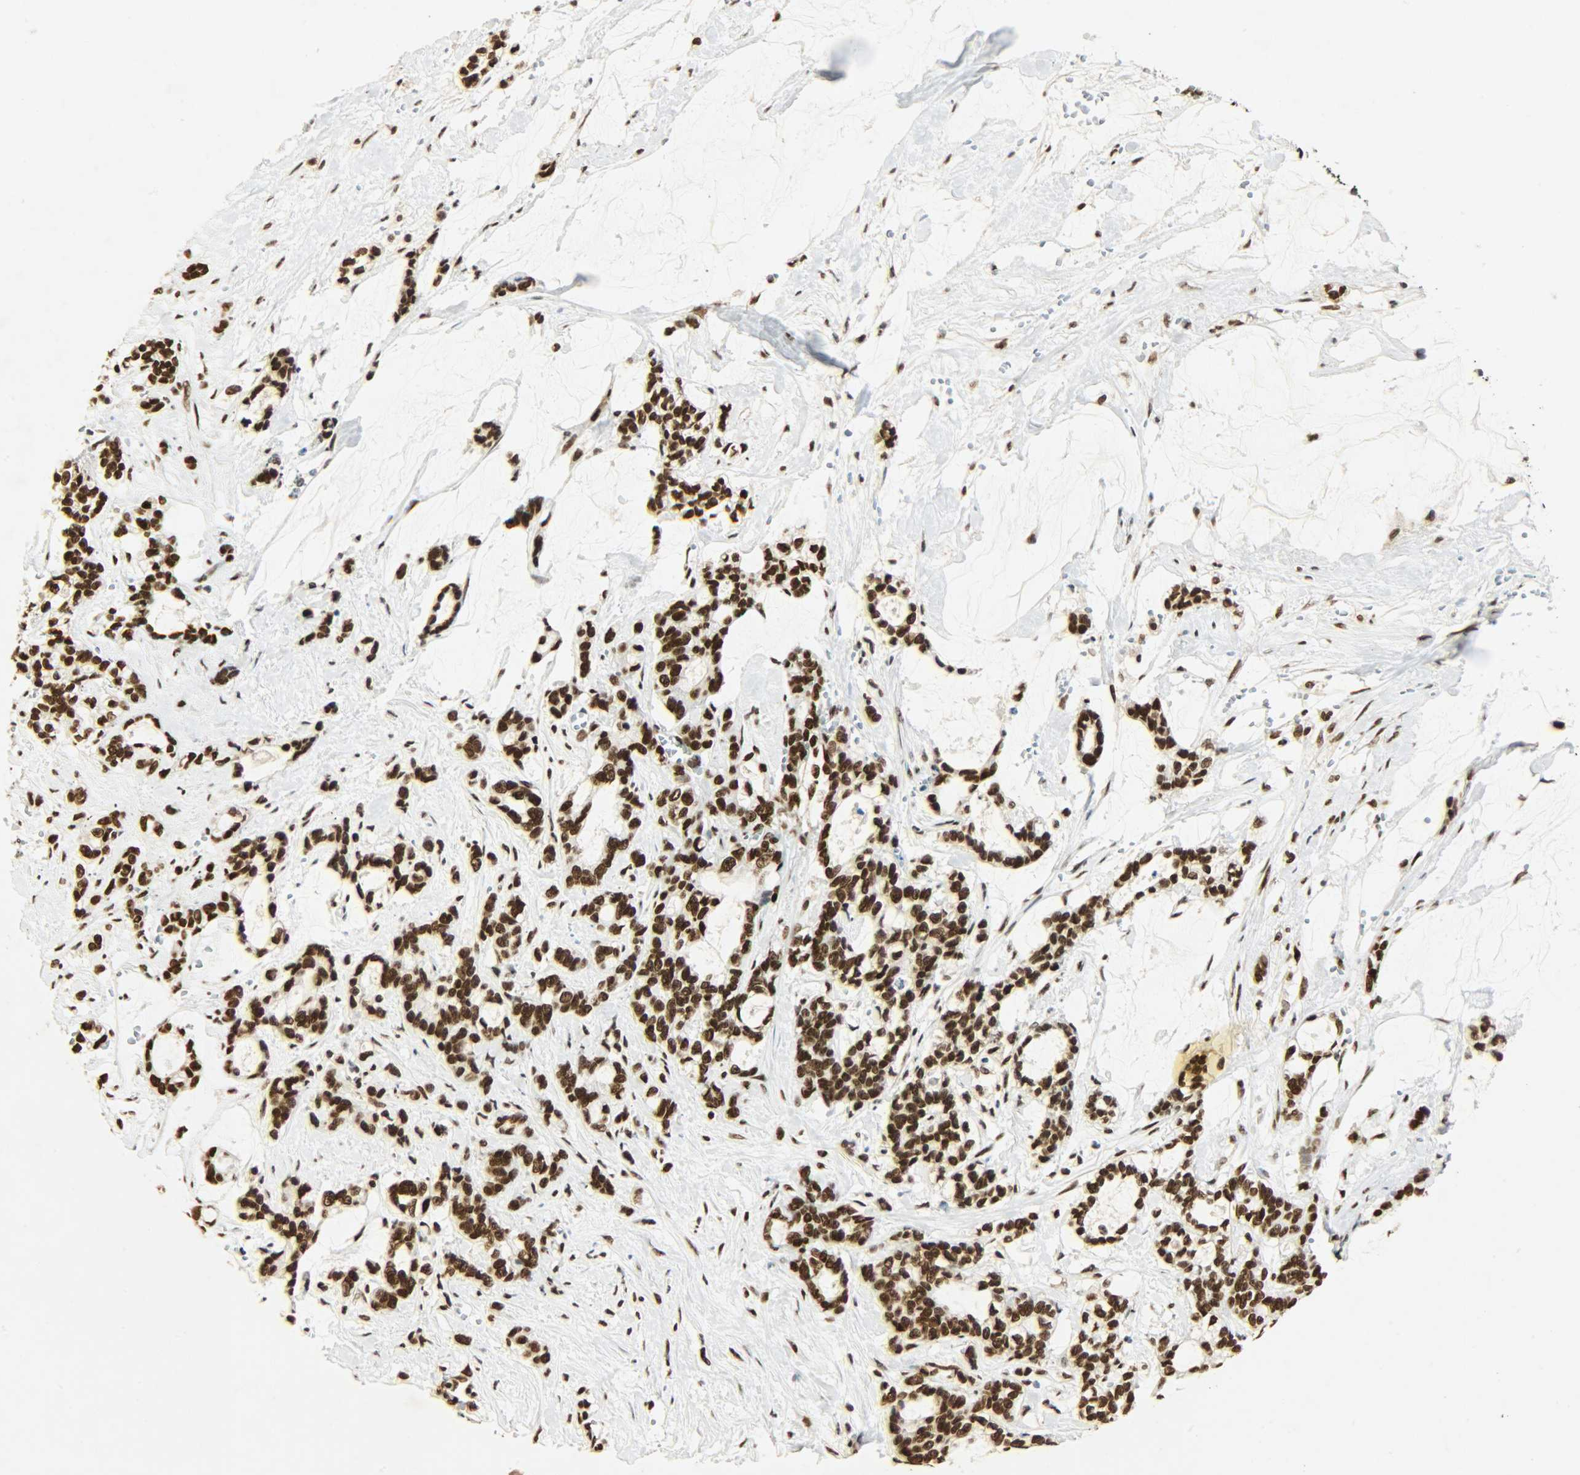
{"staining": {"intensity": "strong", "quantity": ">75%", "location": "nuclear"}, "tissue": "pancreatic cancer", "cell_type": "Tumor cells", "image_type": "cancer", "snomed": [{"axis": "morphology", "description": "Adenocarcinoma, NOS"}, {"axis": "topography", "description": "Pancreas"}], "caption": "Tumor cells reveal high levels of strong nuclear expression in approximately >75% of cells in pancreatic adenocarcinoma. (Brightfield microscopy of DAB IHC at high magnification).", "gene": "KHDRBS1", "patient": {"sex": "female", "age": 73}}